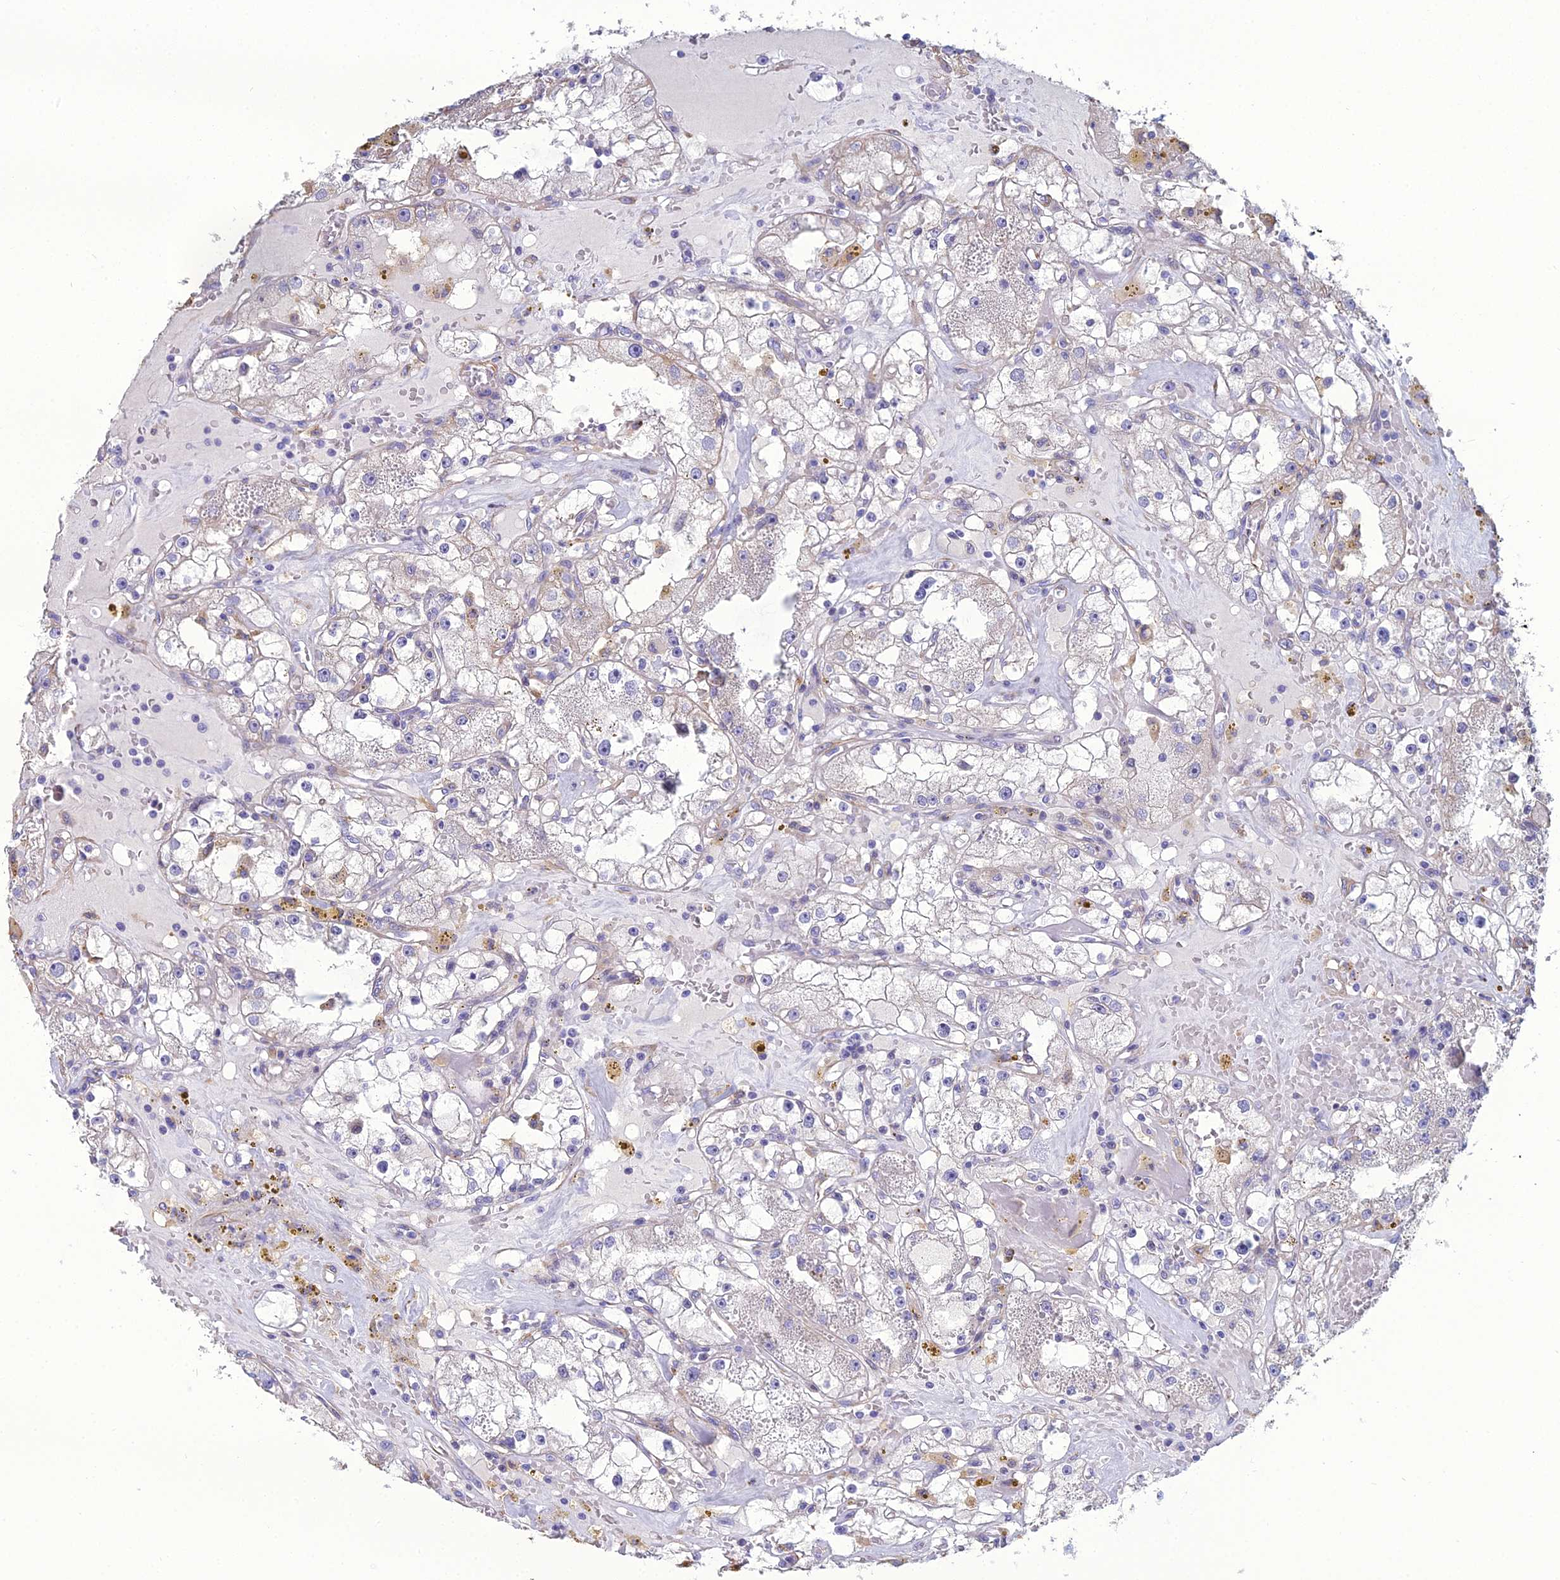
{"staining": {"intensity": "moderate", "quantity": "<25%", "location": "cytoplasmic/membranous"}, "tissue": "renal cancer", "cell_type": "Tumor cells", "image_type": "cancer", "snomed": [{"axis": "morphology", "description": "Adenocarcinoma, NOS"}, {"axis": "topography", "description": "Kidney"}], "caption": "Immunohistochemical staining of renal adenocarcinoma demonstrates low levels of moderate cytoplasmic/membranous positivity in about <25% of tumor cells.", "gene": "LZTS2", "patient": {"sex": "male", "age": 56}}